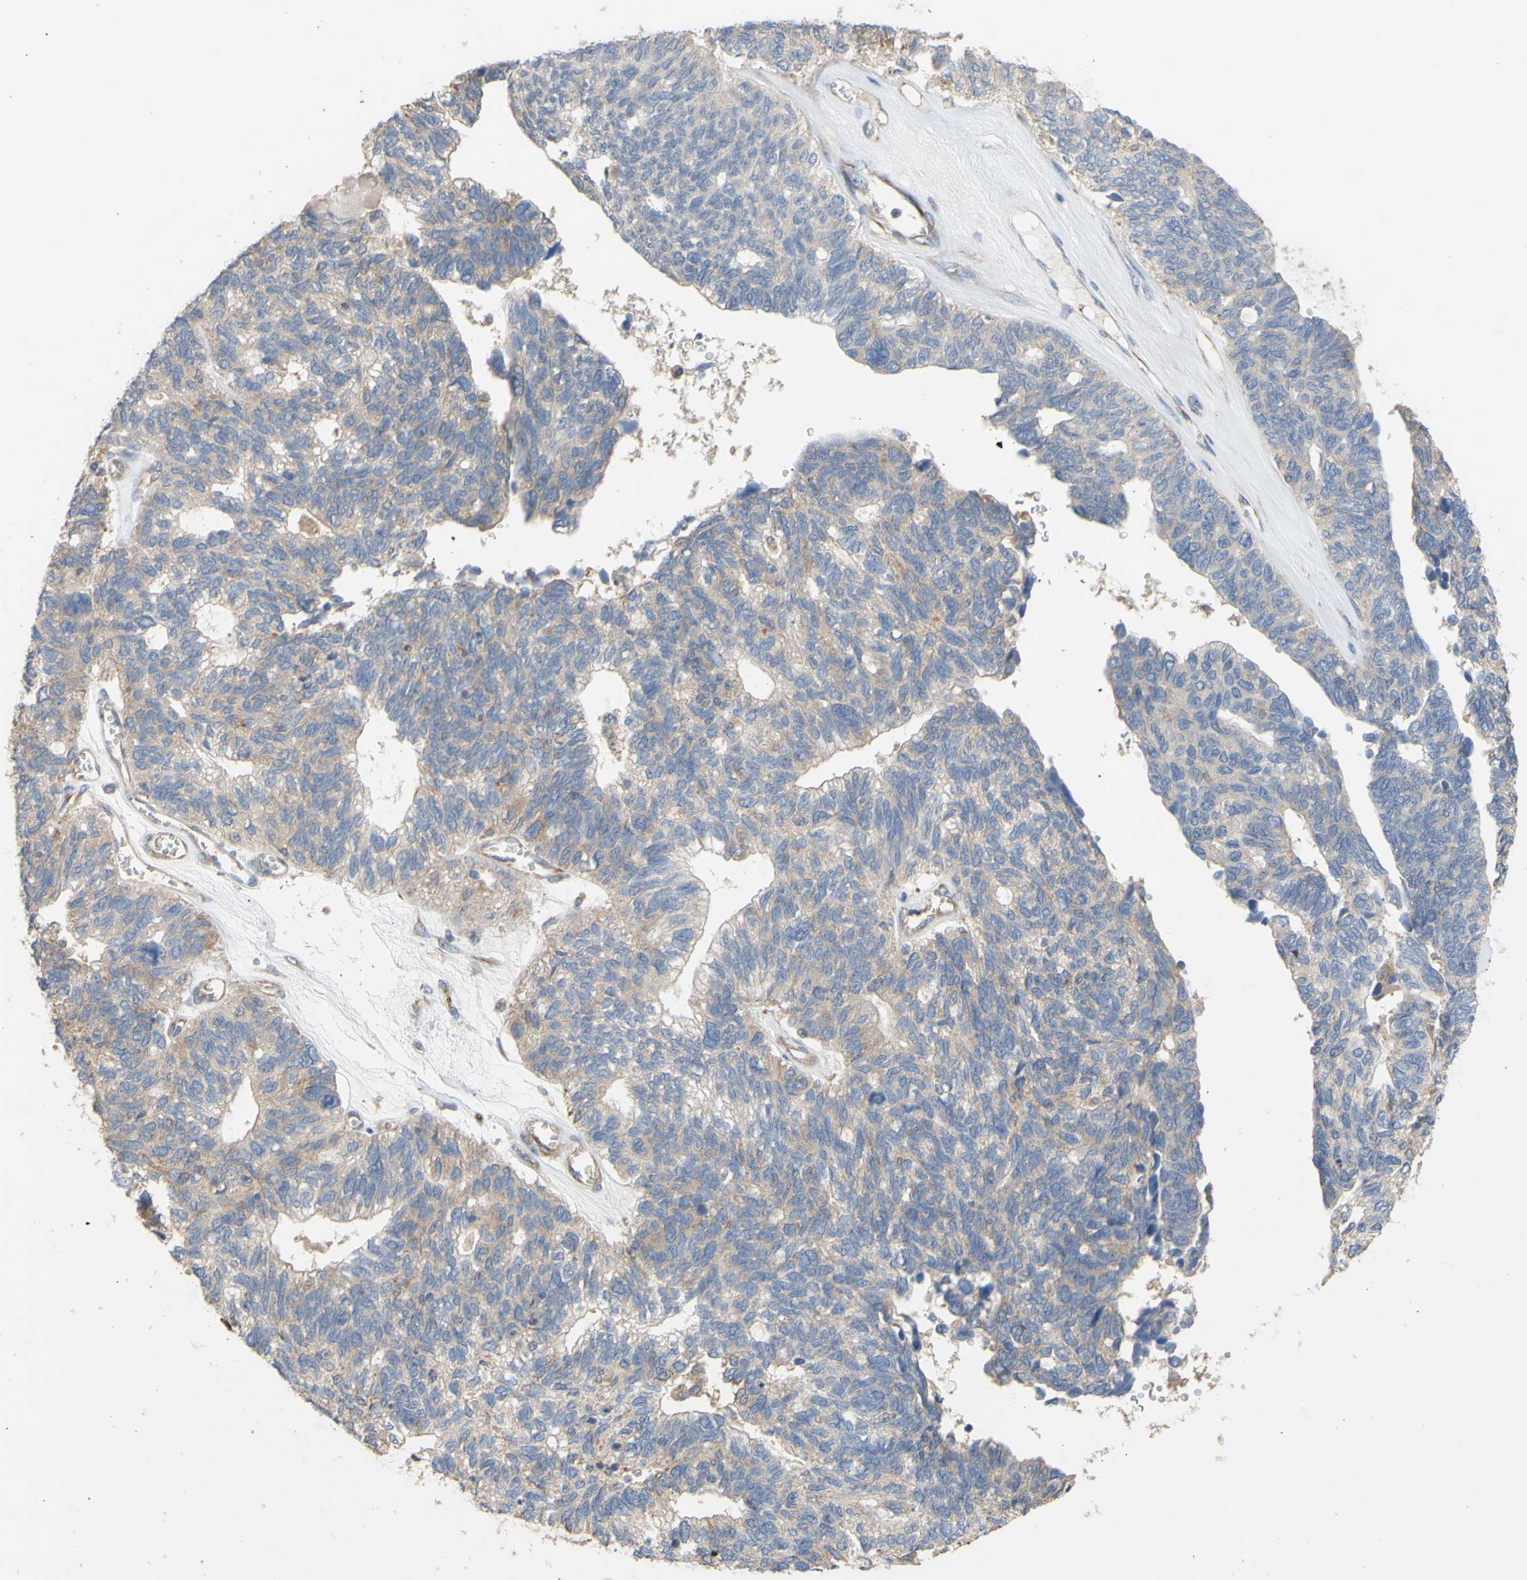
{"staining": {"intensity": "weak", "quantity": "25%-75%", "location": "cytoplasmic/membranous"}, "tissue": "ovarian cancer", "cell_type": "Tumor cells", "image_type": "cancer", "snomed": [{"axis": "morphology", "description": "Cystadenocarcinoma, serous, NOS"}, {"axis": "topography", "description": "Ovary"}], "caption": "DAB (3,3'-diaminobenzidine) immunohistochemical staining of ovarian cancer (serous cystadenocarcinoma) displays weak cytoplasmic/membranous protein expression in about 25%-75% of tumor cells. The staining was performed using DAB (3,3'-diaminobenzidine), with brown indicating positive protein expression. Nuclei are stained blue with hematoxylin.", "gene": "EIF2S3", "patient": {"sex": "female", "age": 79}}